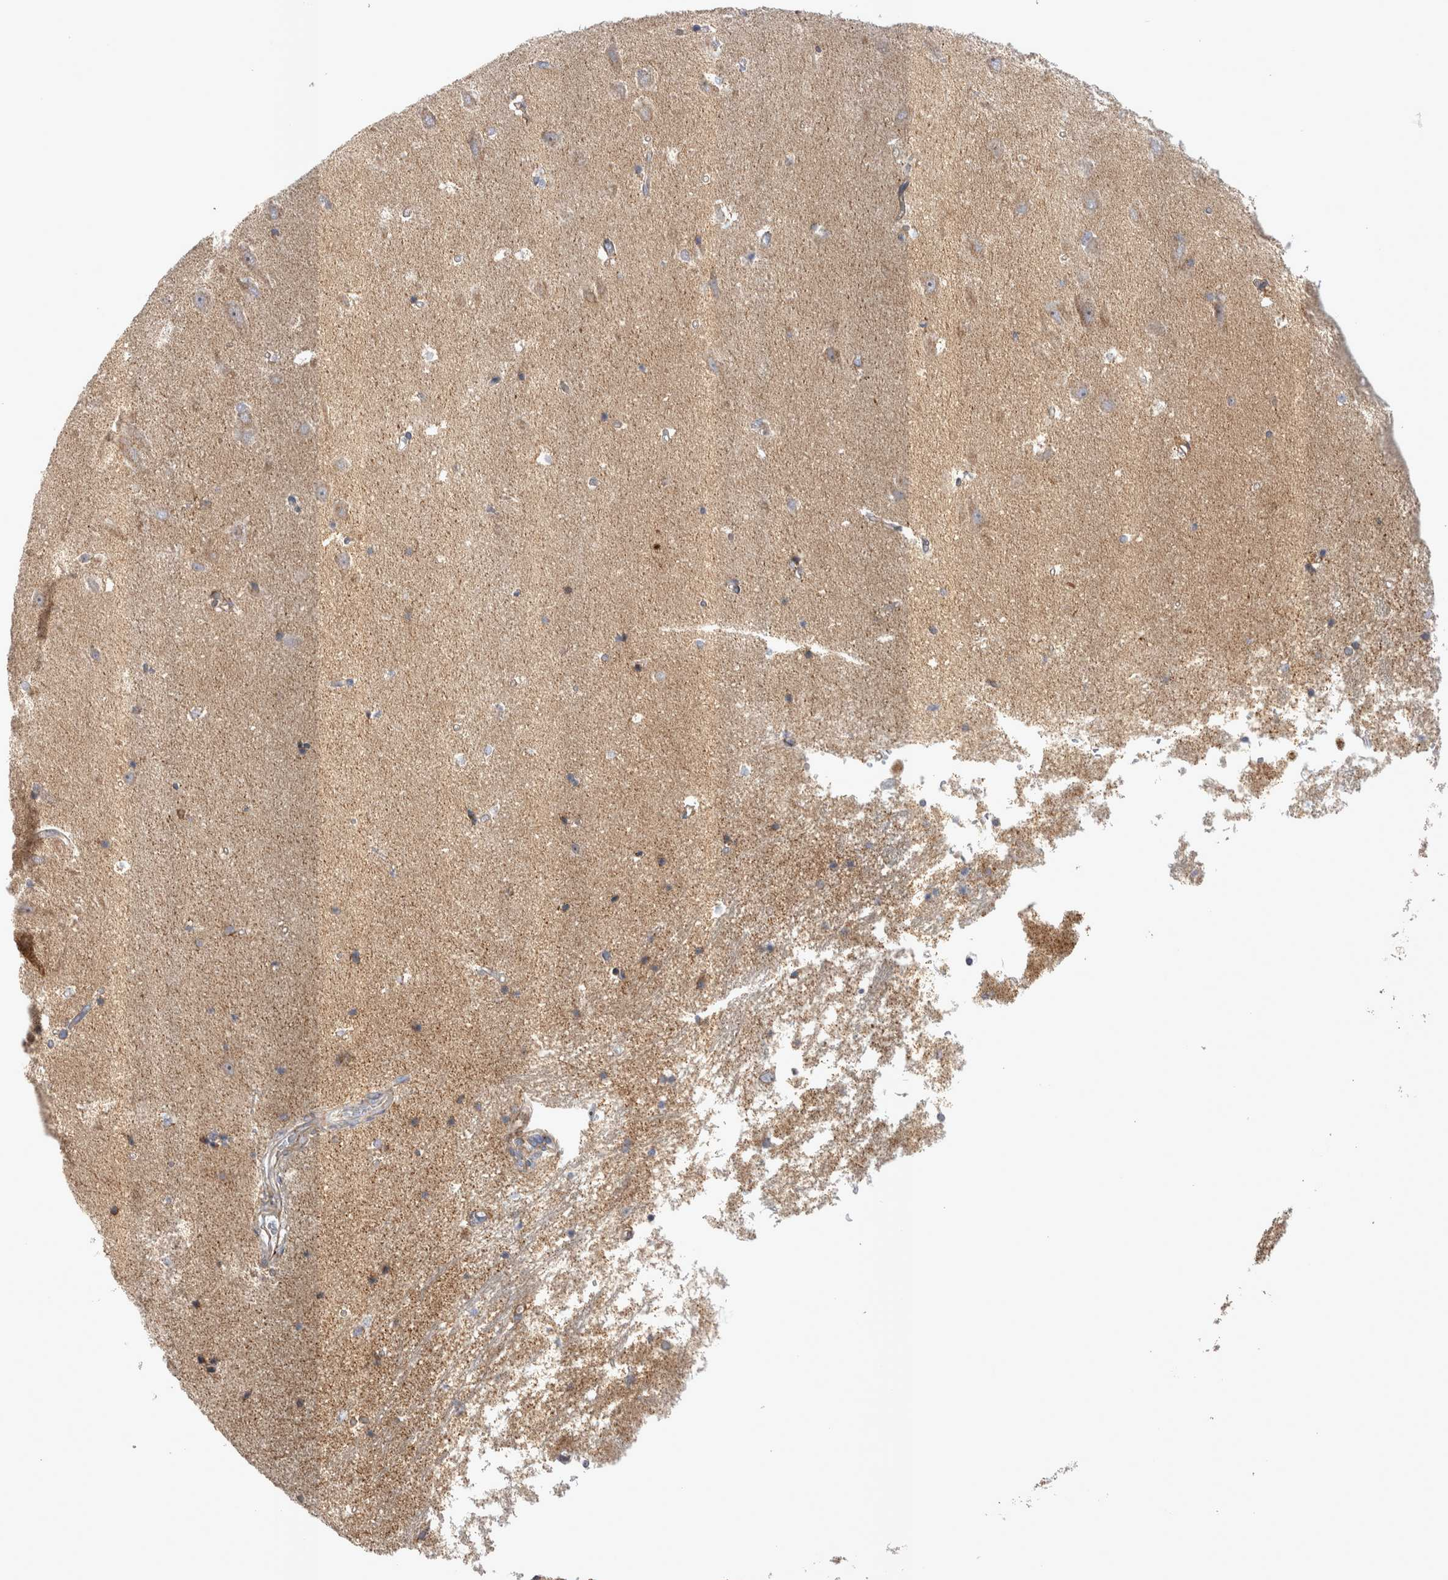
{"staining": {"intensity": "moderate", "quantity": "<25%", "location": "cytoplasmic/membranous"}, "tissue": "hippocampus", "cell_type": "Glial cells", "image_type": "normal", "snomed": [{"axis": "morphology", "description": "Normal tissue, NOS"}, {"axis": "topography", "description": "Hippocampus"}], "caption": "Immunohistochemical staining of unremarkable hippocampus reveals <25% levels of moderate cytoplasmic/membranous protein positivity in about <25% of glial cells. The staining was performed using DAB, with brown indicating positive protein expression. Nuclei are stained blue with hematoxylin.", "gene": "TSPOAP1", "patient": {"sex": "male", "age": 45}}